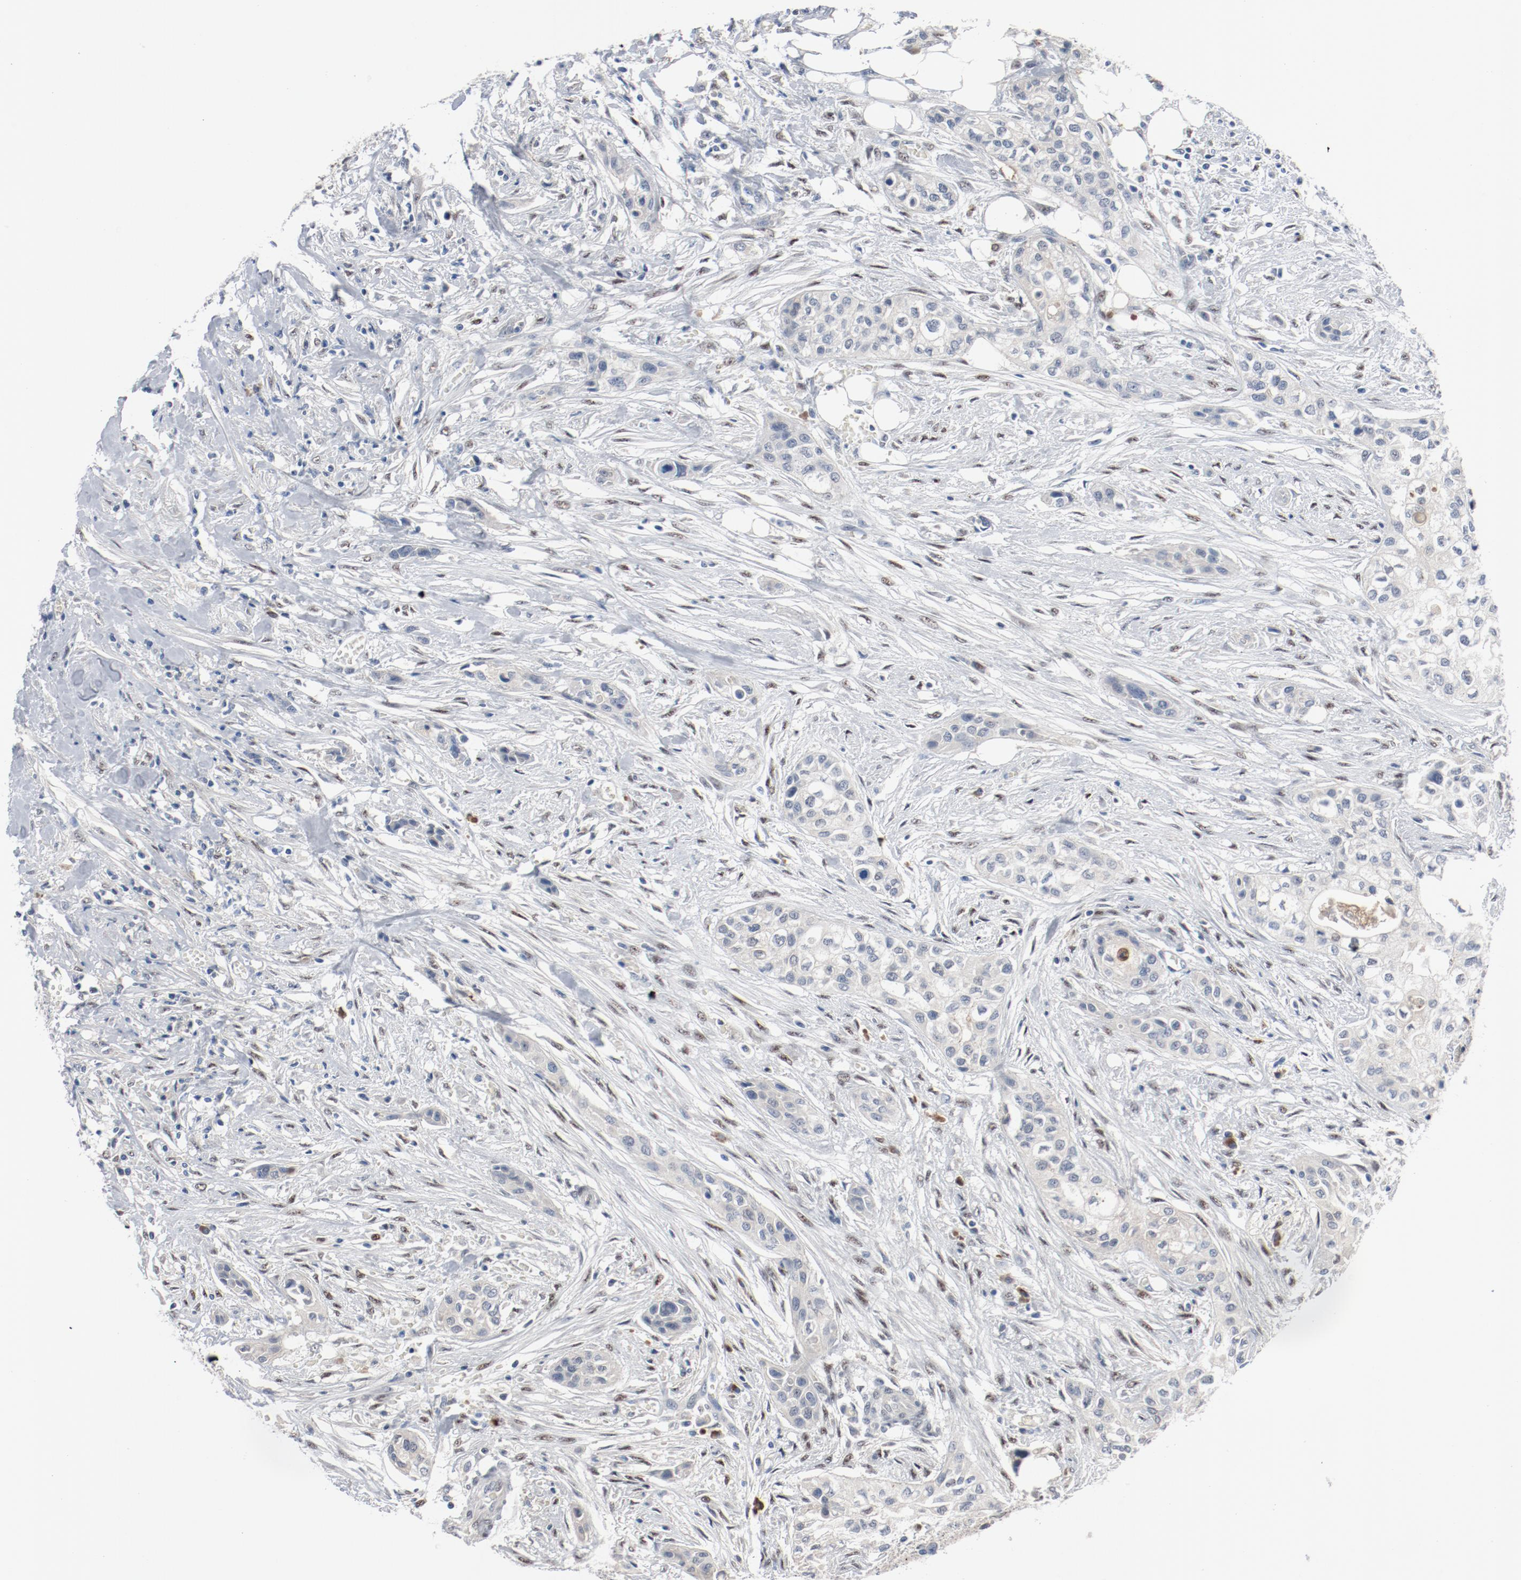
{"staining": {"intensity": "negative", "quantity": "none", "location": "none"}, "tissue": "urothelial cancer", "cell_type": "Tumor cells", "image_type": "cancer", "snomed": [{"axis": "morphology", "description": "Urothelial carcinoma, High grade"}, {"axis": "topography", "description": "Urinary bladder"}], "caption": "This is an IHC histopathology image of high-grade urothelial carcinoma. There is no staining in tumor cells.", "gene": "FOXP1", "patient": {"sex": "male", "age": 74}}